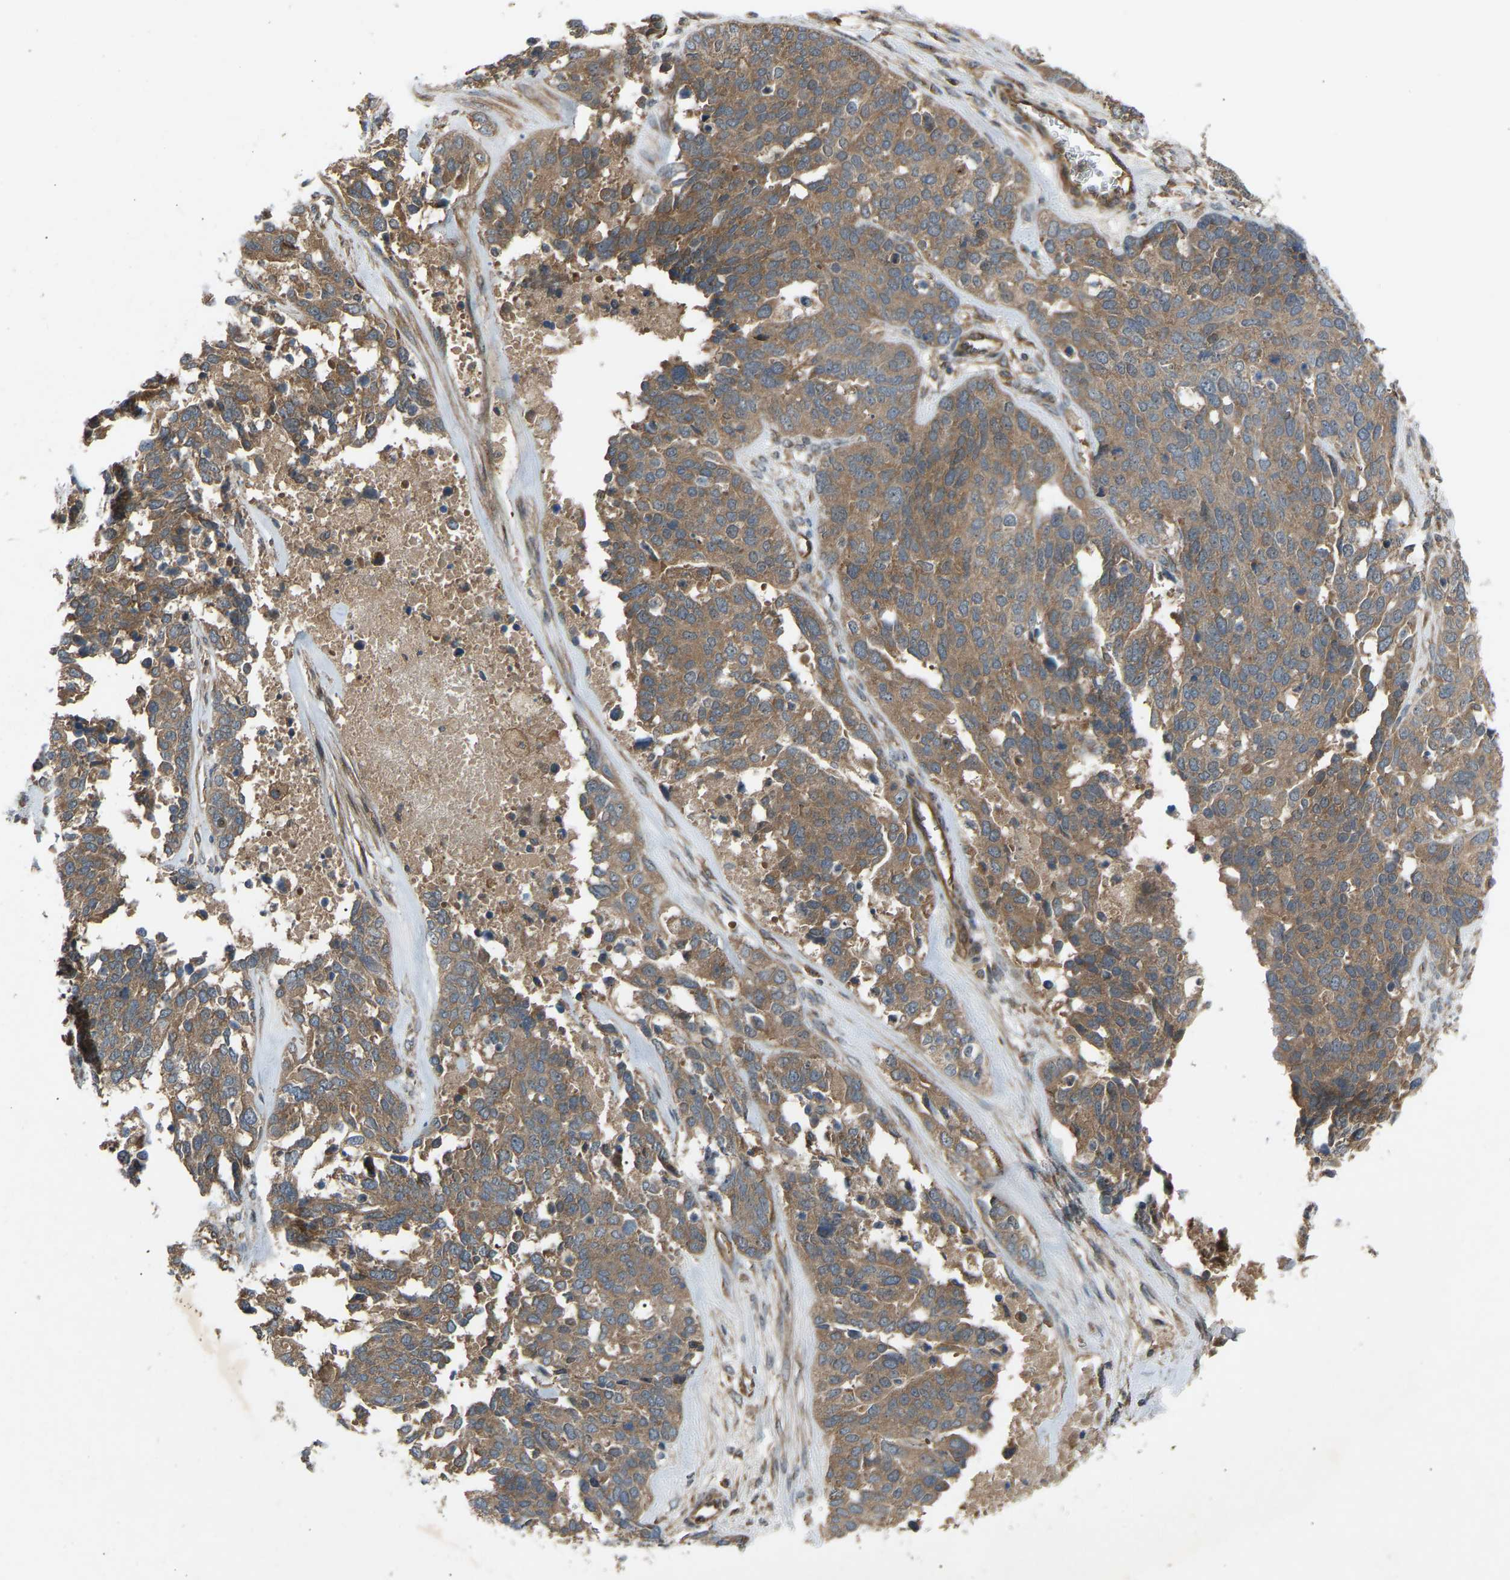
{"staining": {"intensity": "moderate", "quantity": ">75%", "location": "cytoplasmic/membranous"}, "tissue": "ovarian cancer", "cell_type": "Tumor cells", "image_type": "cancer", "snomed": [{"axis": "morphology", "description": "Cystadenocarcinoma, serous, NOS"}, {"axis": "topography", "description": "Ovary"}], "caption": "Moderate cytoplasmic/membranous protein positivity is identified in approximately >75% of tumor cells in ovarian cancer.", "gene": "GAS2L1", "patient": {"sex": "female", "age": 44}}